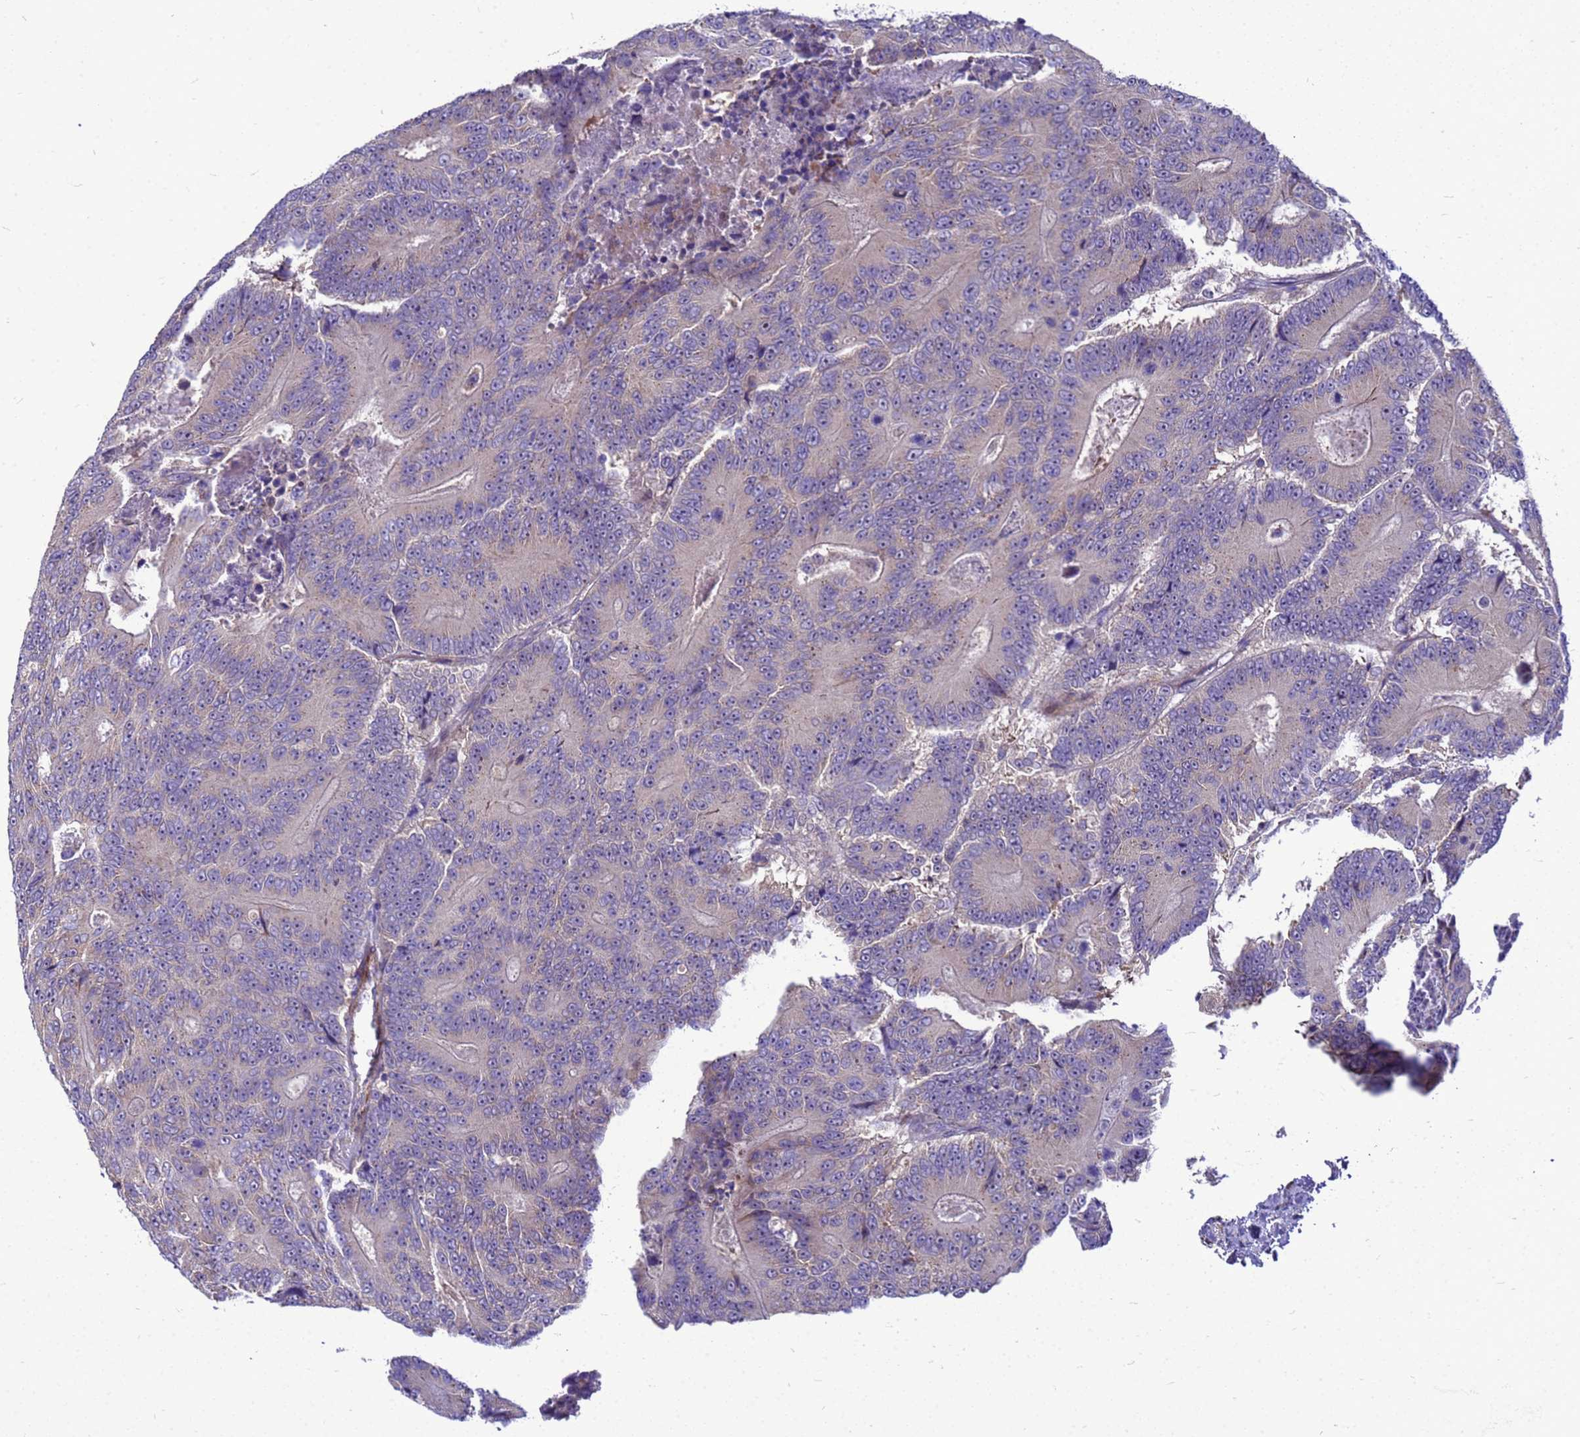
{"staining": {"intensity": "negative", "quantity": "none", "location": "none"}, "tissue": "colorectal cancer", "cell_type": "Tumor cells", "image_type": "cancer", "snomed": [{"axis": "morphology", "description": "Adenocarcinoma, NOS"}, {"axis": "topography", "description": "Colon"}], "caption": "Protein analysis of adenocarcinoma (colorectal) exhibits no significant staining in tumor cells.", "gene": "POP7", "patient": {"sex": "male", "age": 83}}